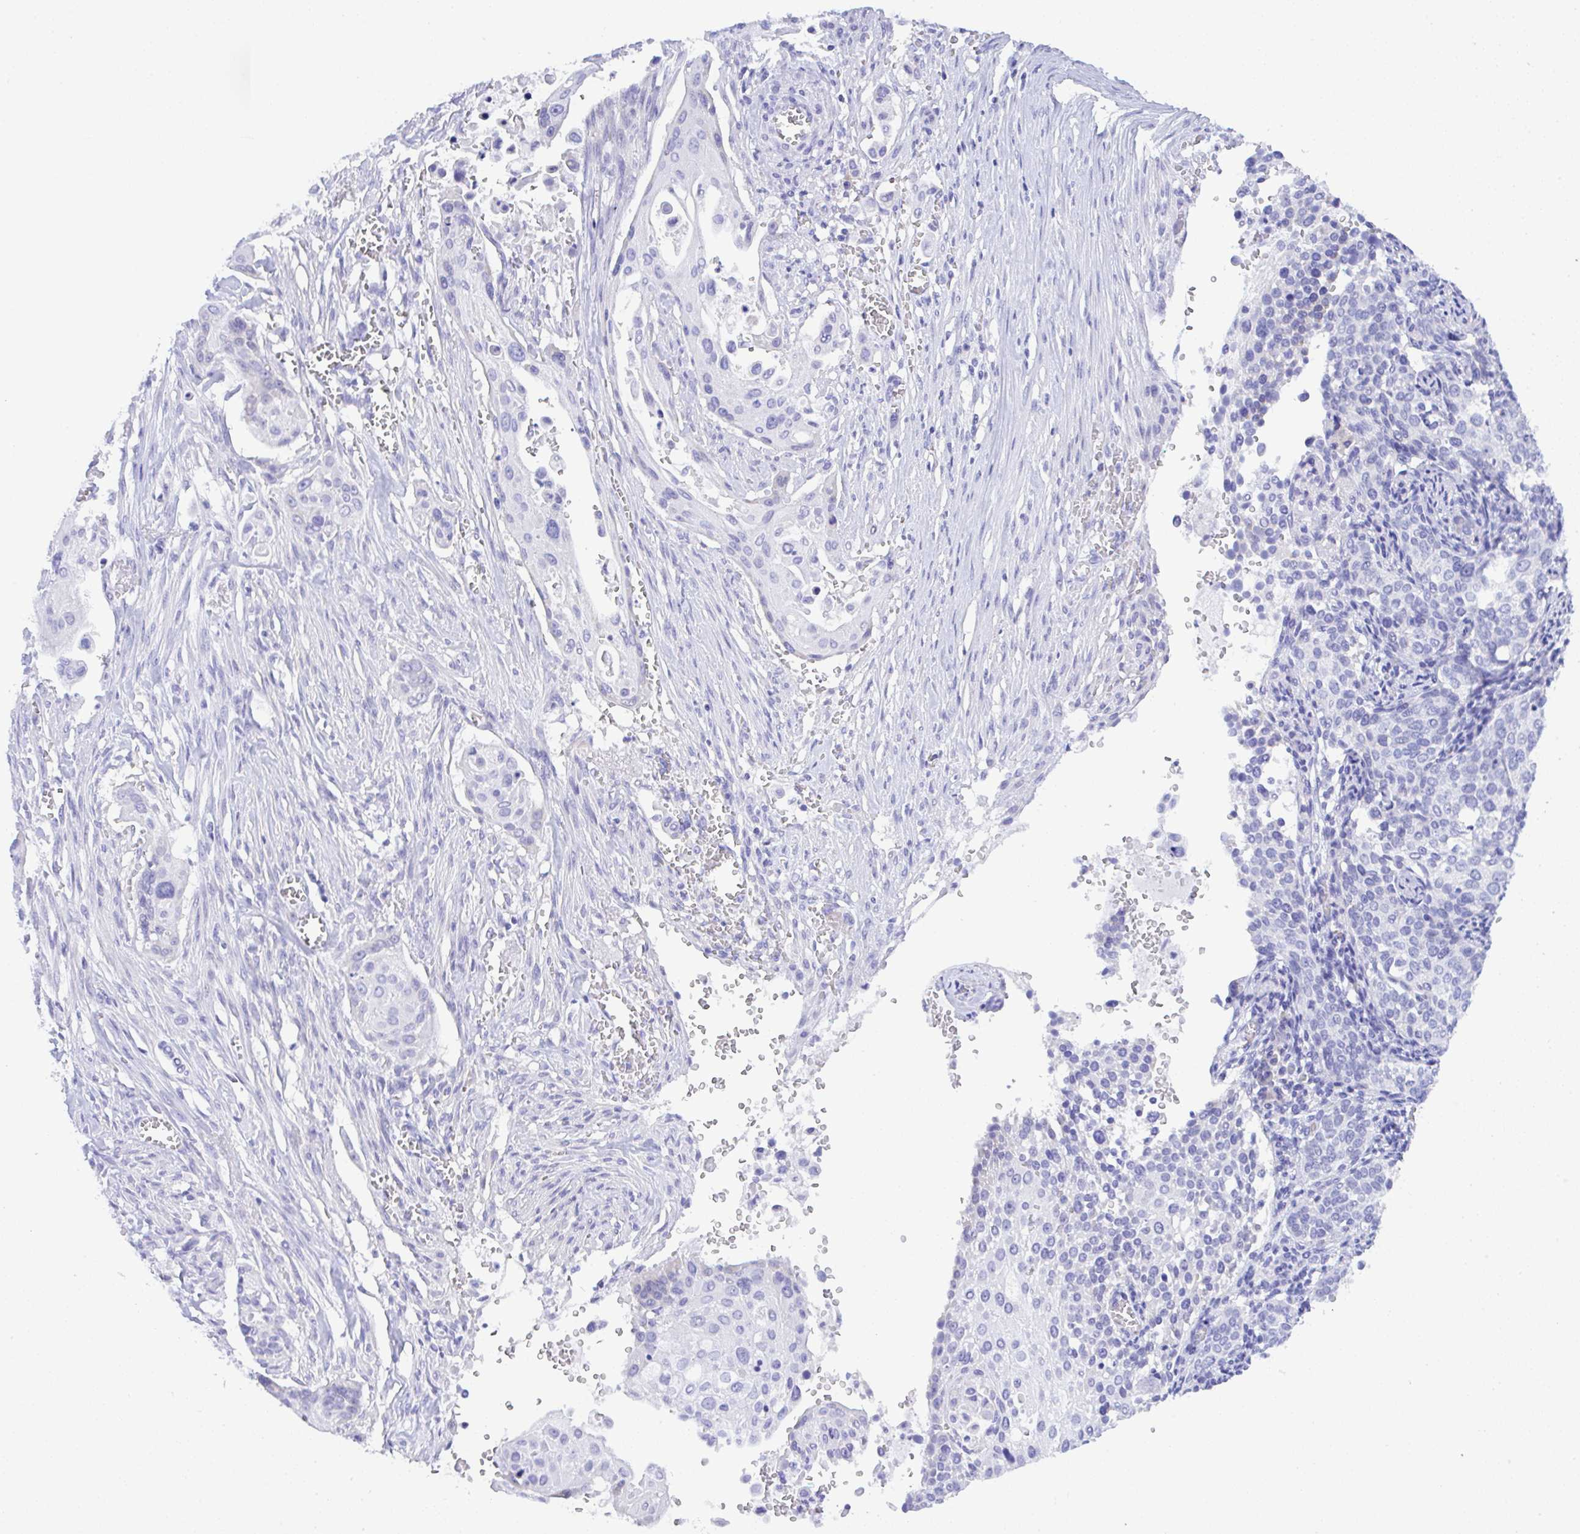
{"staining": {"intensity": "negative", "quantity": "none", "location": "none"}, "tissue": "cervical cancer", "cell_type": "Tumor cells", "image_type": "cancer", "snomed": [{"axis": "morphology", "description": "Squamous cell carcinoma, NOS"}, {"axis": "topography", "description": "Cervix"}], "caption": "Immunohistochemistry of human cervical cancer (squamous cell carcinoma) reveals no expression in tumor cells.", "gene": "SEL1L2", "patient": {"sex": "female", "age": 44}}